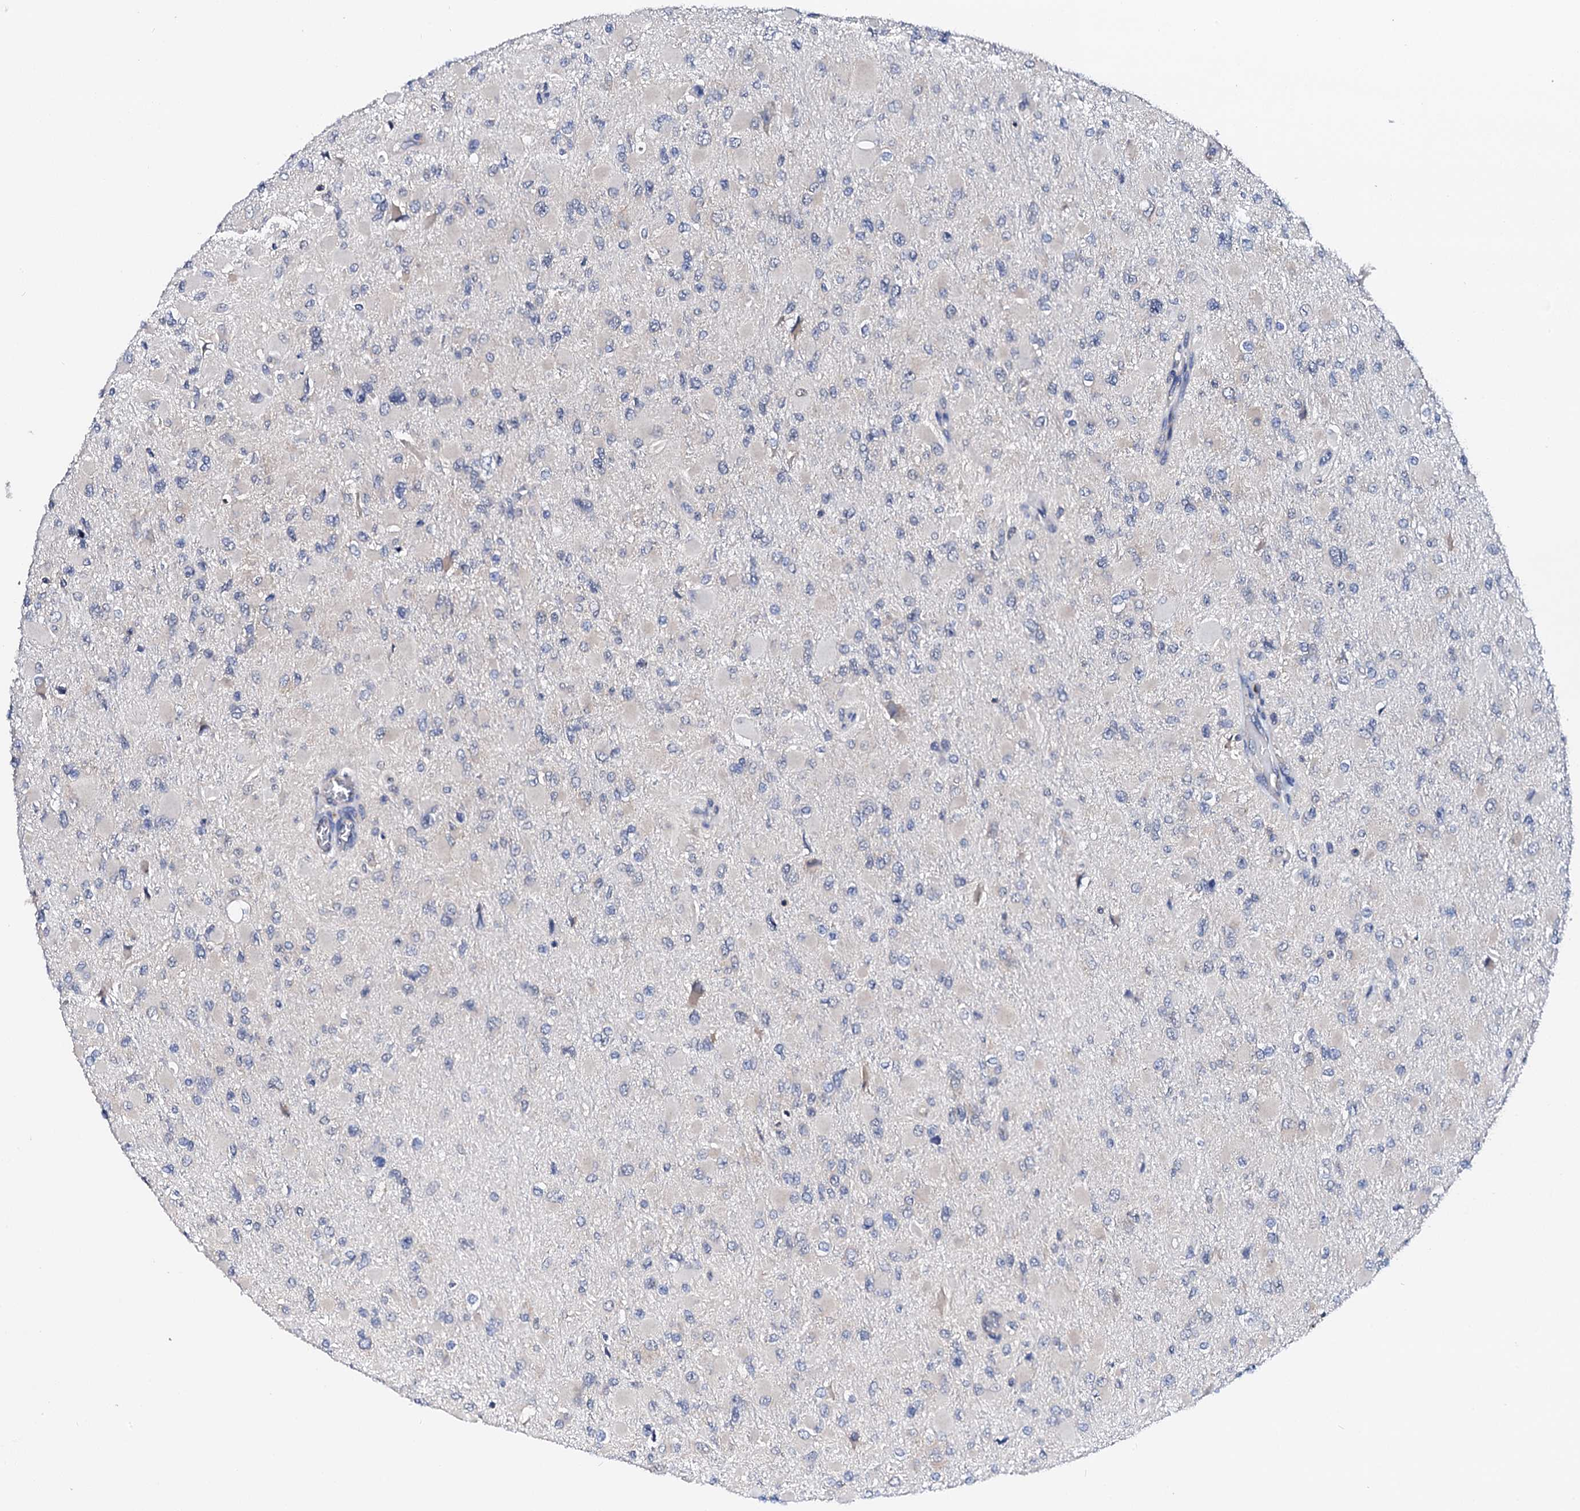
{"staining": {"intensity": "negative", "quantity": "none", "location": "none"}, "tissue": "glioma", "cell_type": "Tumor cells", "image_type": "cancer", "snomed": [{"axis": "morphology", "description": "Glioma, malignant, High grade"}, {"axis": "topography", "description": "Cerebral cortex"}], "caption": "Photomicrograph shows no protein expression in tumor cells of malignant high-grade glioma tissue.", "gene": "NUP58", "patient": {"sex": "female", "age": 36}}